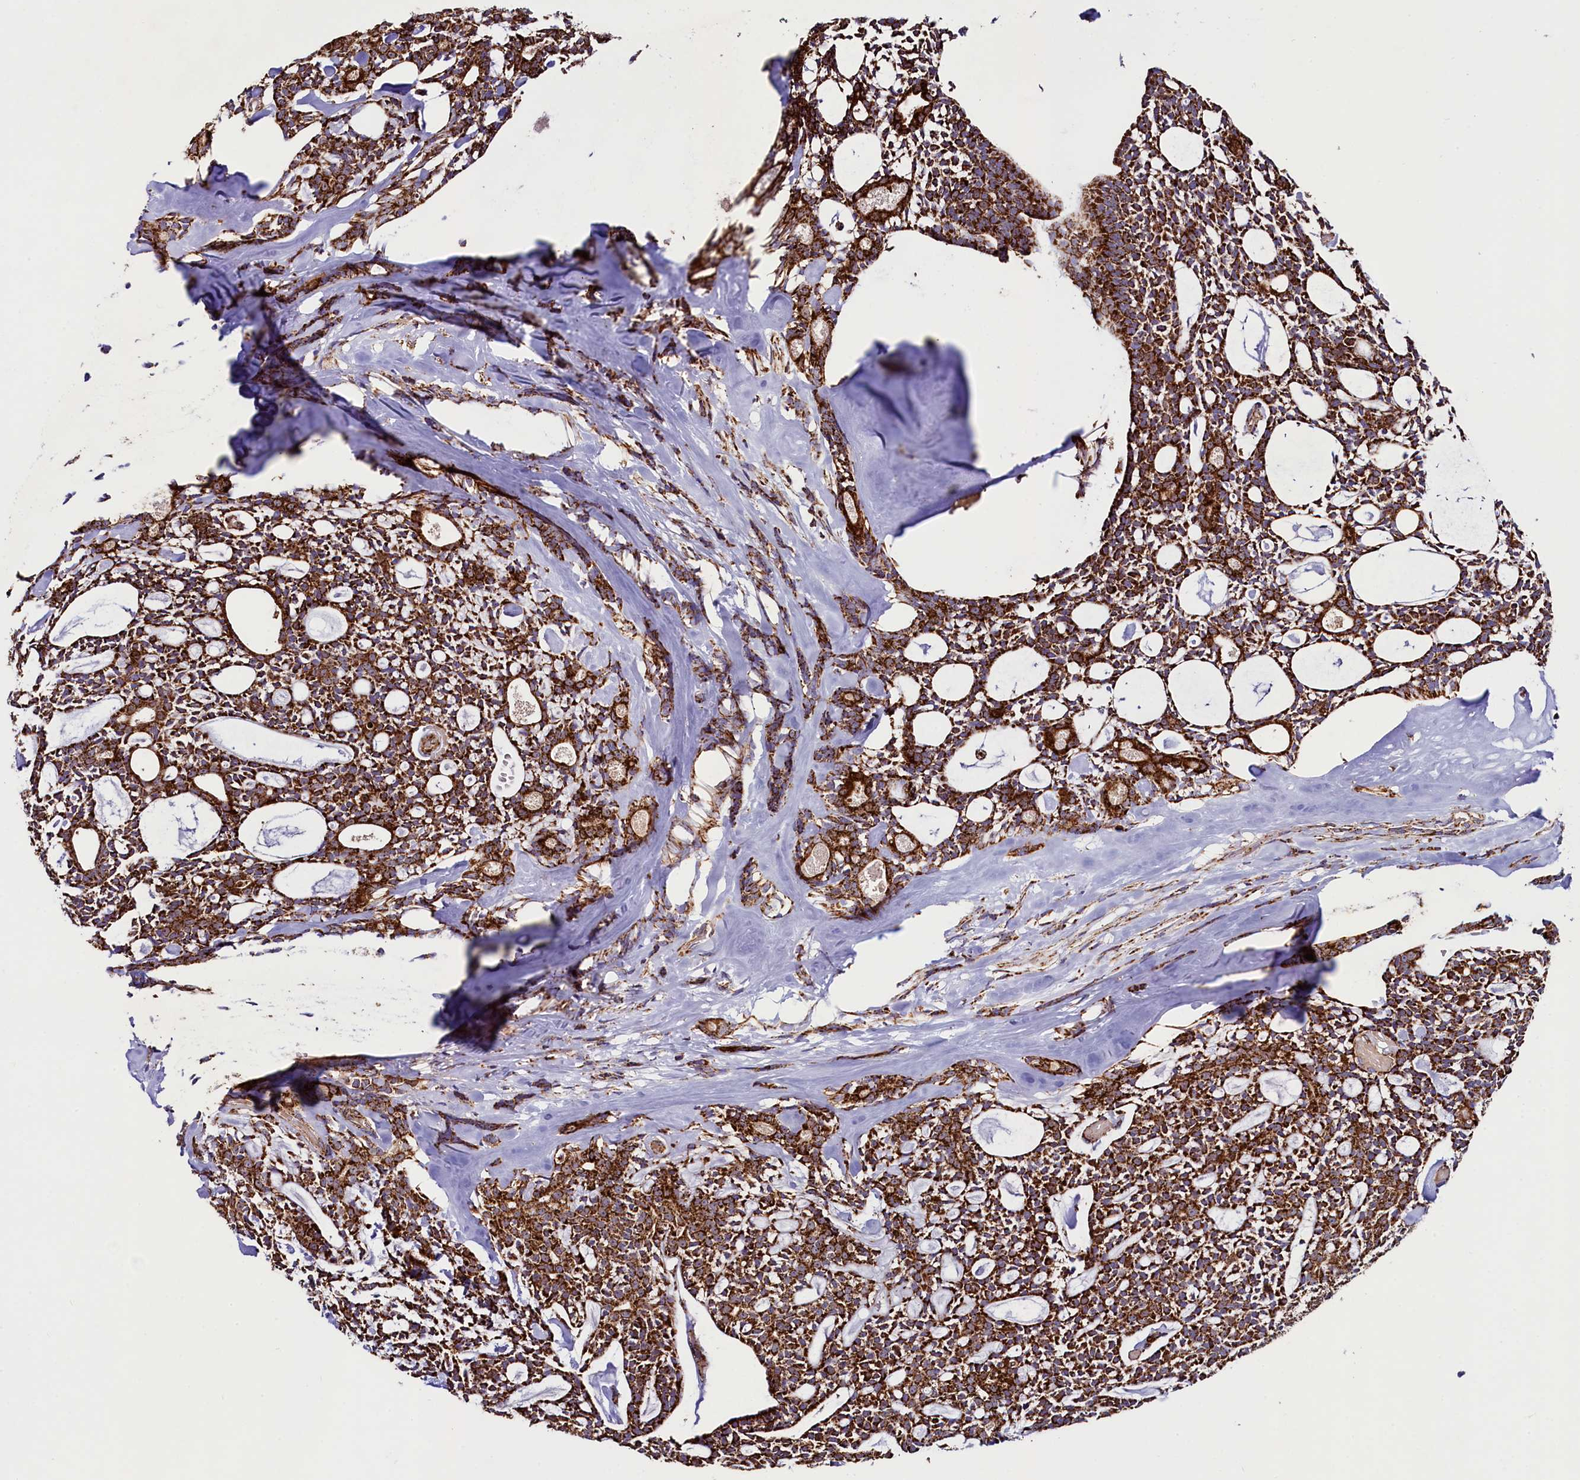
{"staining": {"intensity": "strong", "quantity": ">75%", "location": "cytoplasmic/membranous"}, "tissue": "head and neck cancer", "cell_type": "Tumor cells", "image_type": "cancer", "snomed": [{"axis": "morphology", "description": "Adenocarcinoma, NOS"}, {"axis": "topography", "description": "Salivary gland"}, {"axis": "topography", "description": "Head-Neck"}], "caption": "Immunohistochemical staining of head and neck cancer (adenocarcinoma) reveals high levels of strong cytoplasmic/membranous positivity in about >75% of tumor cells. Using DAB (3,3'-diaminobenzidine) (brown) and hematoxylin (blue) stains, captured at high magnification using brightfield microscopy.", "gene": "CLYBL", "patient": {"sex": "male", "age": 55}}